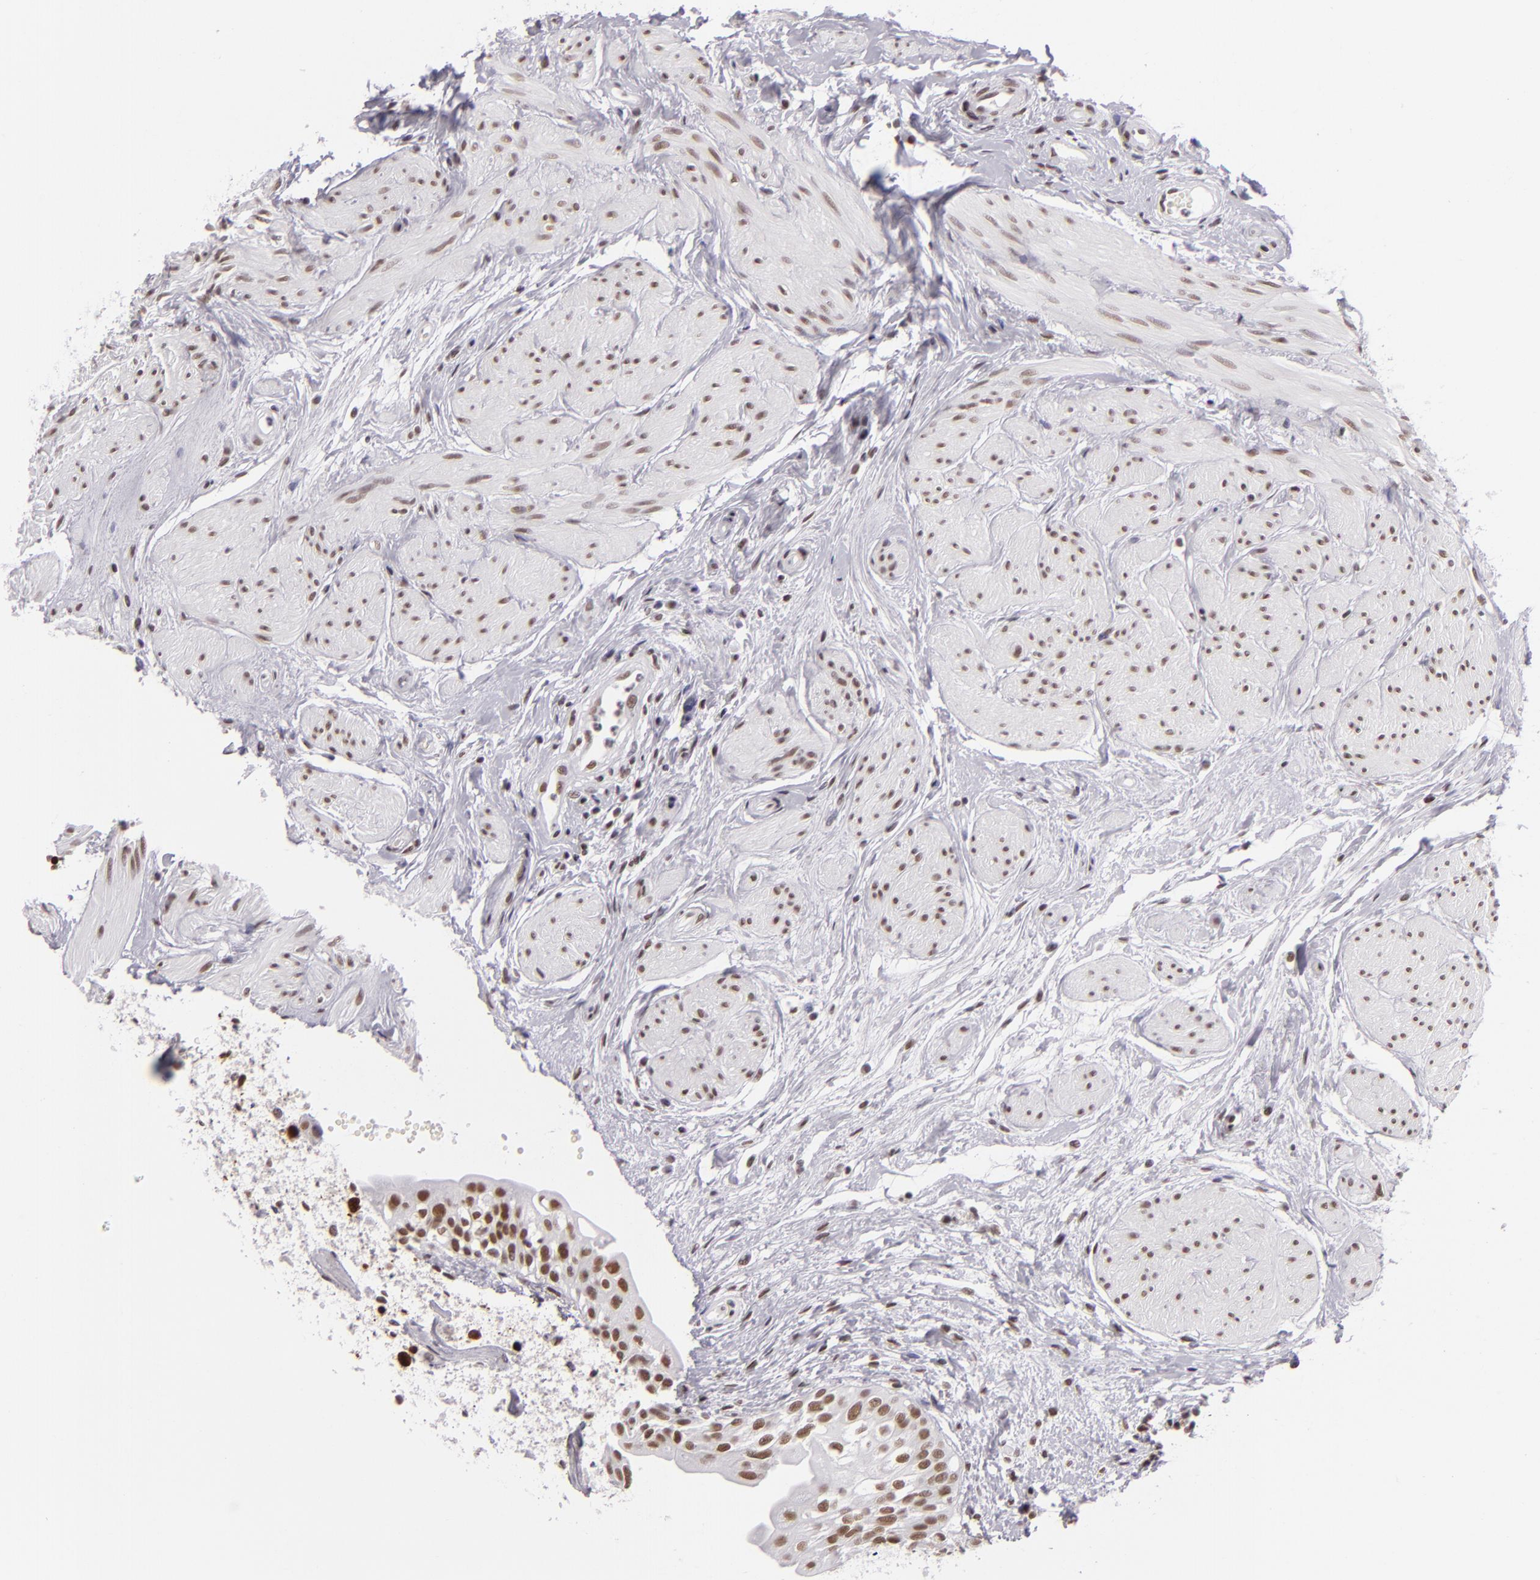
{"staining": {"intensity": "moderate", "quantity": ">75%", "location": "nuclear"}, "tissue": "urinary bladder", "cell_type": "Urothelial cells", "image_type": "normal", "snomed": [{"axis": "morphology", "description": "Normal tissue, NOS"}, {"axis": "topography", "description": "Urinary bladder"}], "caption": "Human urinary bladder stained for a protein (brown) exhibits moderate nuclear positive positivity in approximately >75% of urothelial cells.", "gene": "BRD8", "patient": {"sex": "female", "age": 55}}